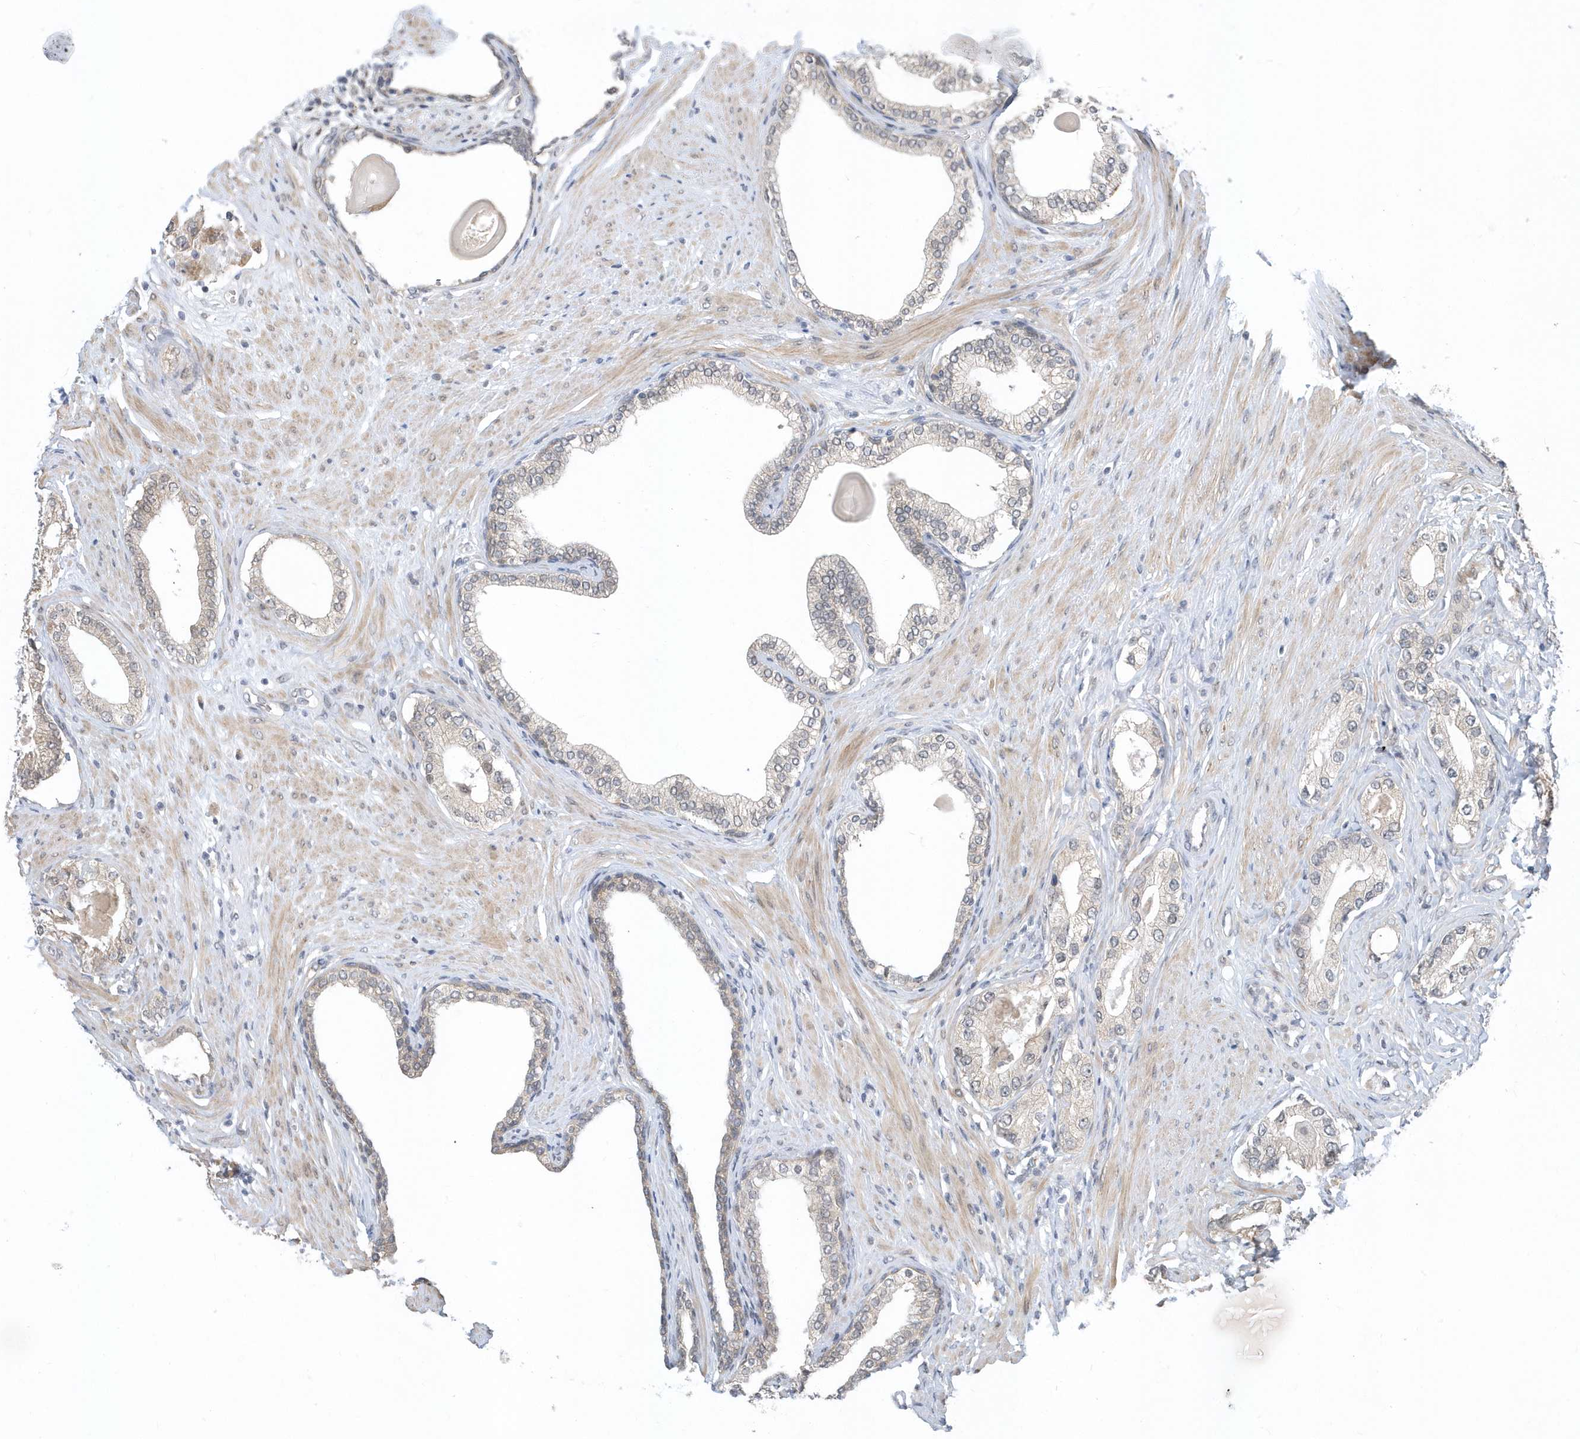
{"staining": {"intensity": "negative", "quantity": "none", "location": "none"}, "tissue": "prostate cancer", "cell_type": "Tumor cells", "image_type": "cancer", "snomed": [{"axis": "morphology", "description": "Adenocarcinoma, High grade"}, {"axis": "topography", "description": "Prostate"}], "caption": "The immunohistochemistry (IHC) histopathology image has no significant expression in tumor cells of prostate cancer tissue.", "gene": "USP53", "patient": {"sex": "male", "age": 63}}